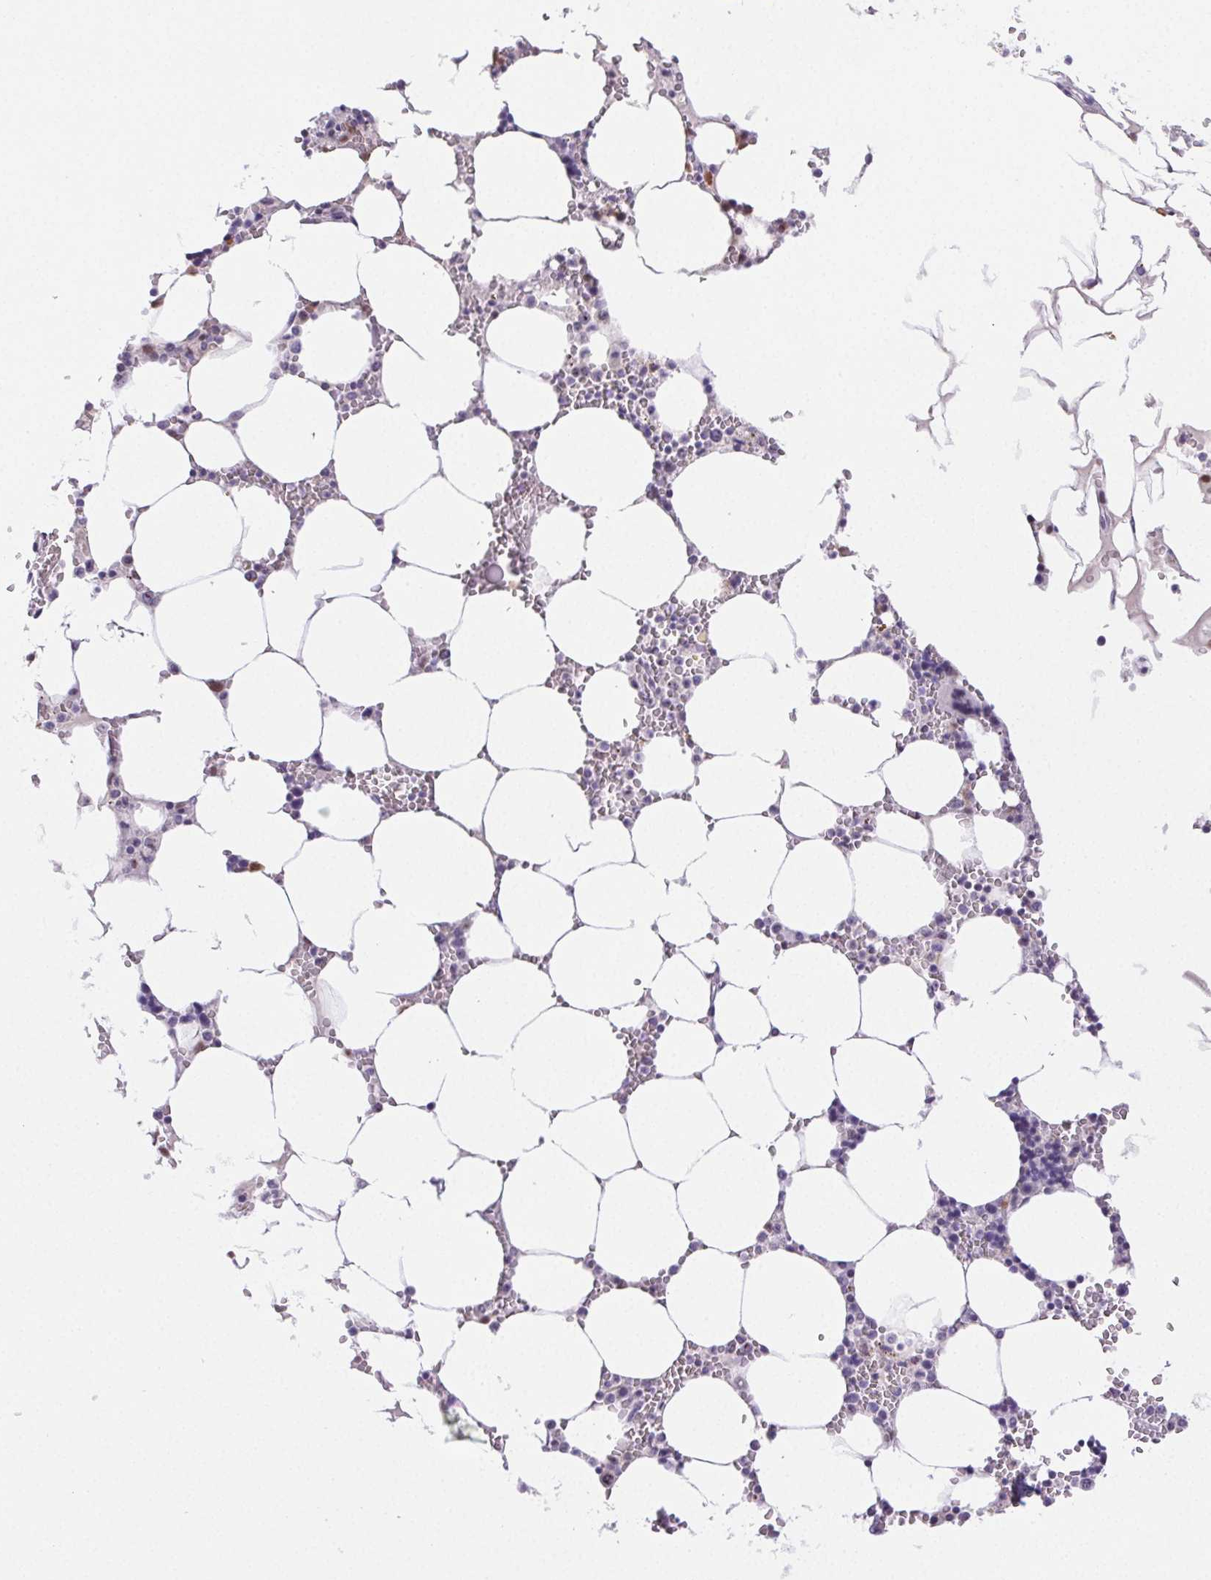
{"staining": {"intensity": "negative", "quantity": "none", "location": "none"}, "tissue": "bone marrow", "cell_type": "Hematopoietic cells", "image_type": "normal", "snomed": [{"axis": "morphology", "description": "Normal tissue, NOS"}, {"axis": "topography", "description": "Bone marrow"}], "caption": "This is a micrograph of IHC staining of normal bone marrow, which shows no expression in hematopoietic cells. (DAB (3,3'-diaminobenzidine) IHC, high magnification).", "gene": "ST8SIA3", "patient": {"sex": "male", "age": 64}}